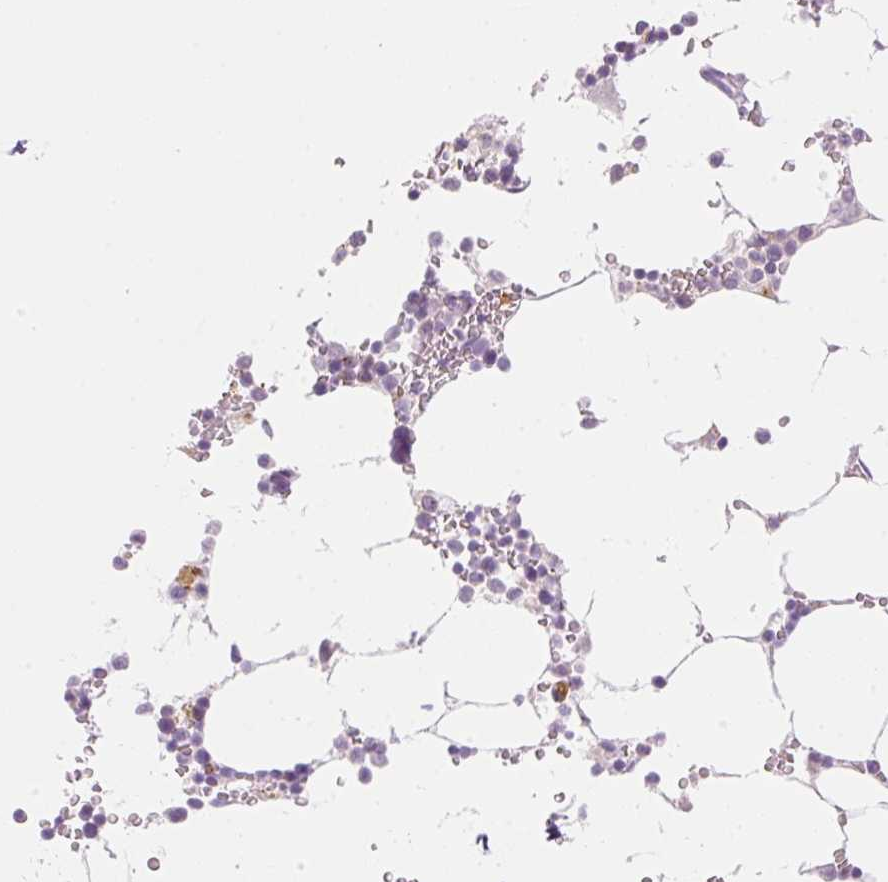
{"staining": {"intensity": "negative", "quantity": "none", "location": "none"}, "tissue": "bone marrow", "cell_type": "Hematopoietic cells", "image_type": "normal", "snomed": [{"axis": "morphology", "description": "Normal tissue, NOS"}, {"axis": "topography", "description": "Bone marrow"}], "caption": "An IHC histopathology image of benign bone marrow is shown. There is no staining in hematopoietic cells of bone marrow.", "gene": "SPRYD4", "patient": {"sex": "male", "age": 64}}